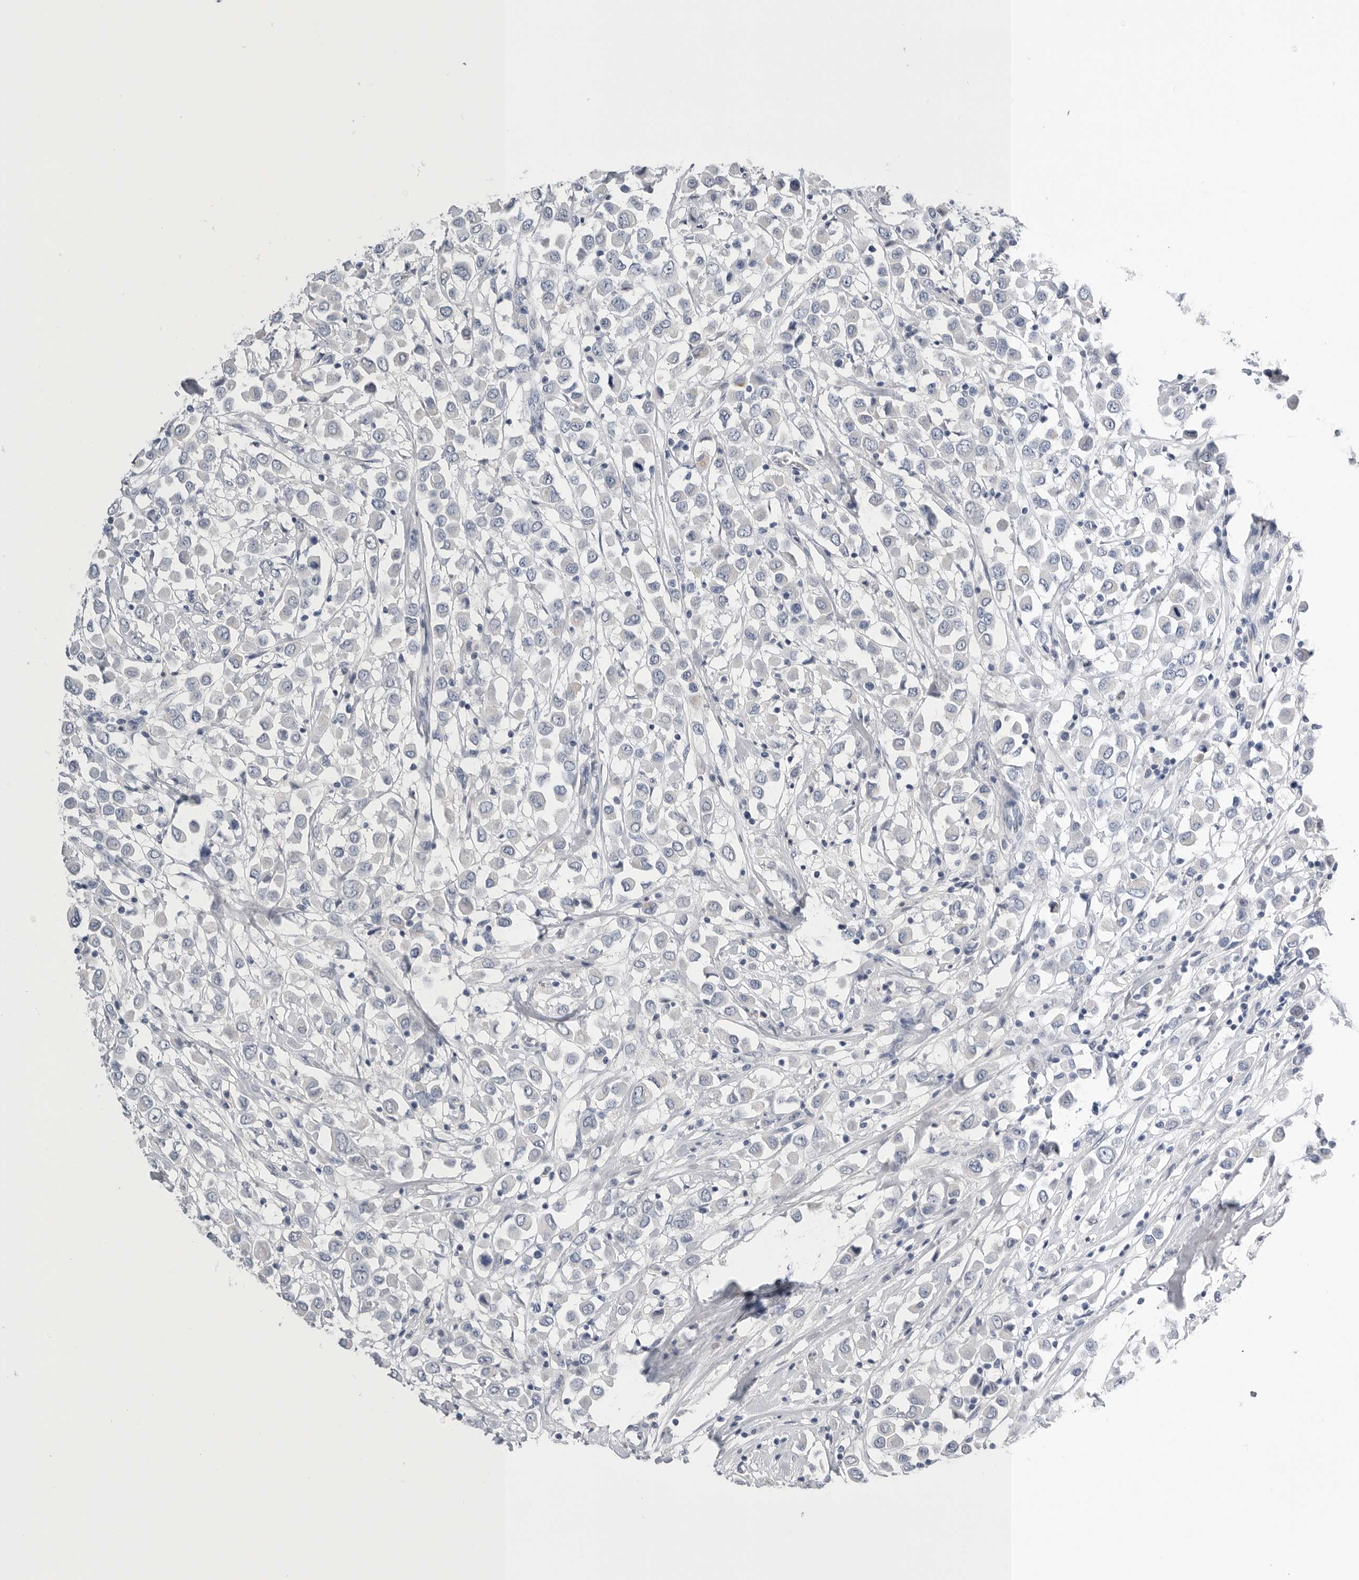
{"staining": {"intensity": "negative", "quantity": "none", "location": "none"}, "tissue": "breast cancer", "cell_type": "Tumor cells", "image_type": "cancer", "snomed": [{"axis": "morphology", "description": "Duct carcinoma"}, {"axis": "topography", "description": "Breast"}], "caption": "Micrograph shows no significant protein staining in tumor cells of breast cancer (infiltrating ductal carcinoma). (Stains: DAB immunohistochemistry with hematoxylin counter stain, Microscopy: brightfield microscopy at high magnification).", "gene": "TIMP1", "patient": {"sex": "female", "age": 61}}